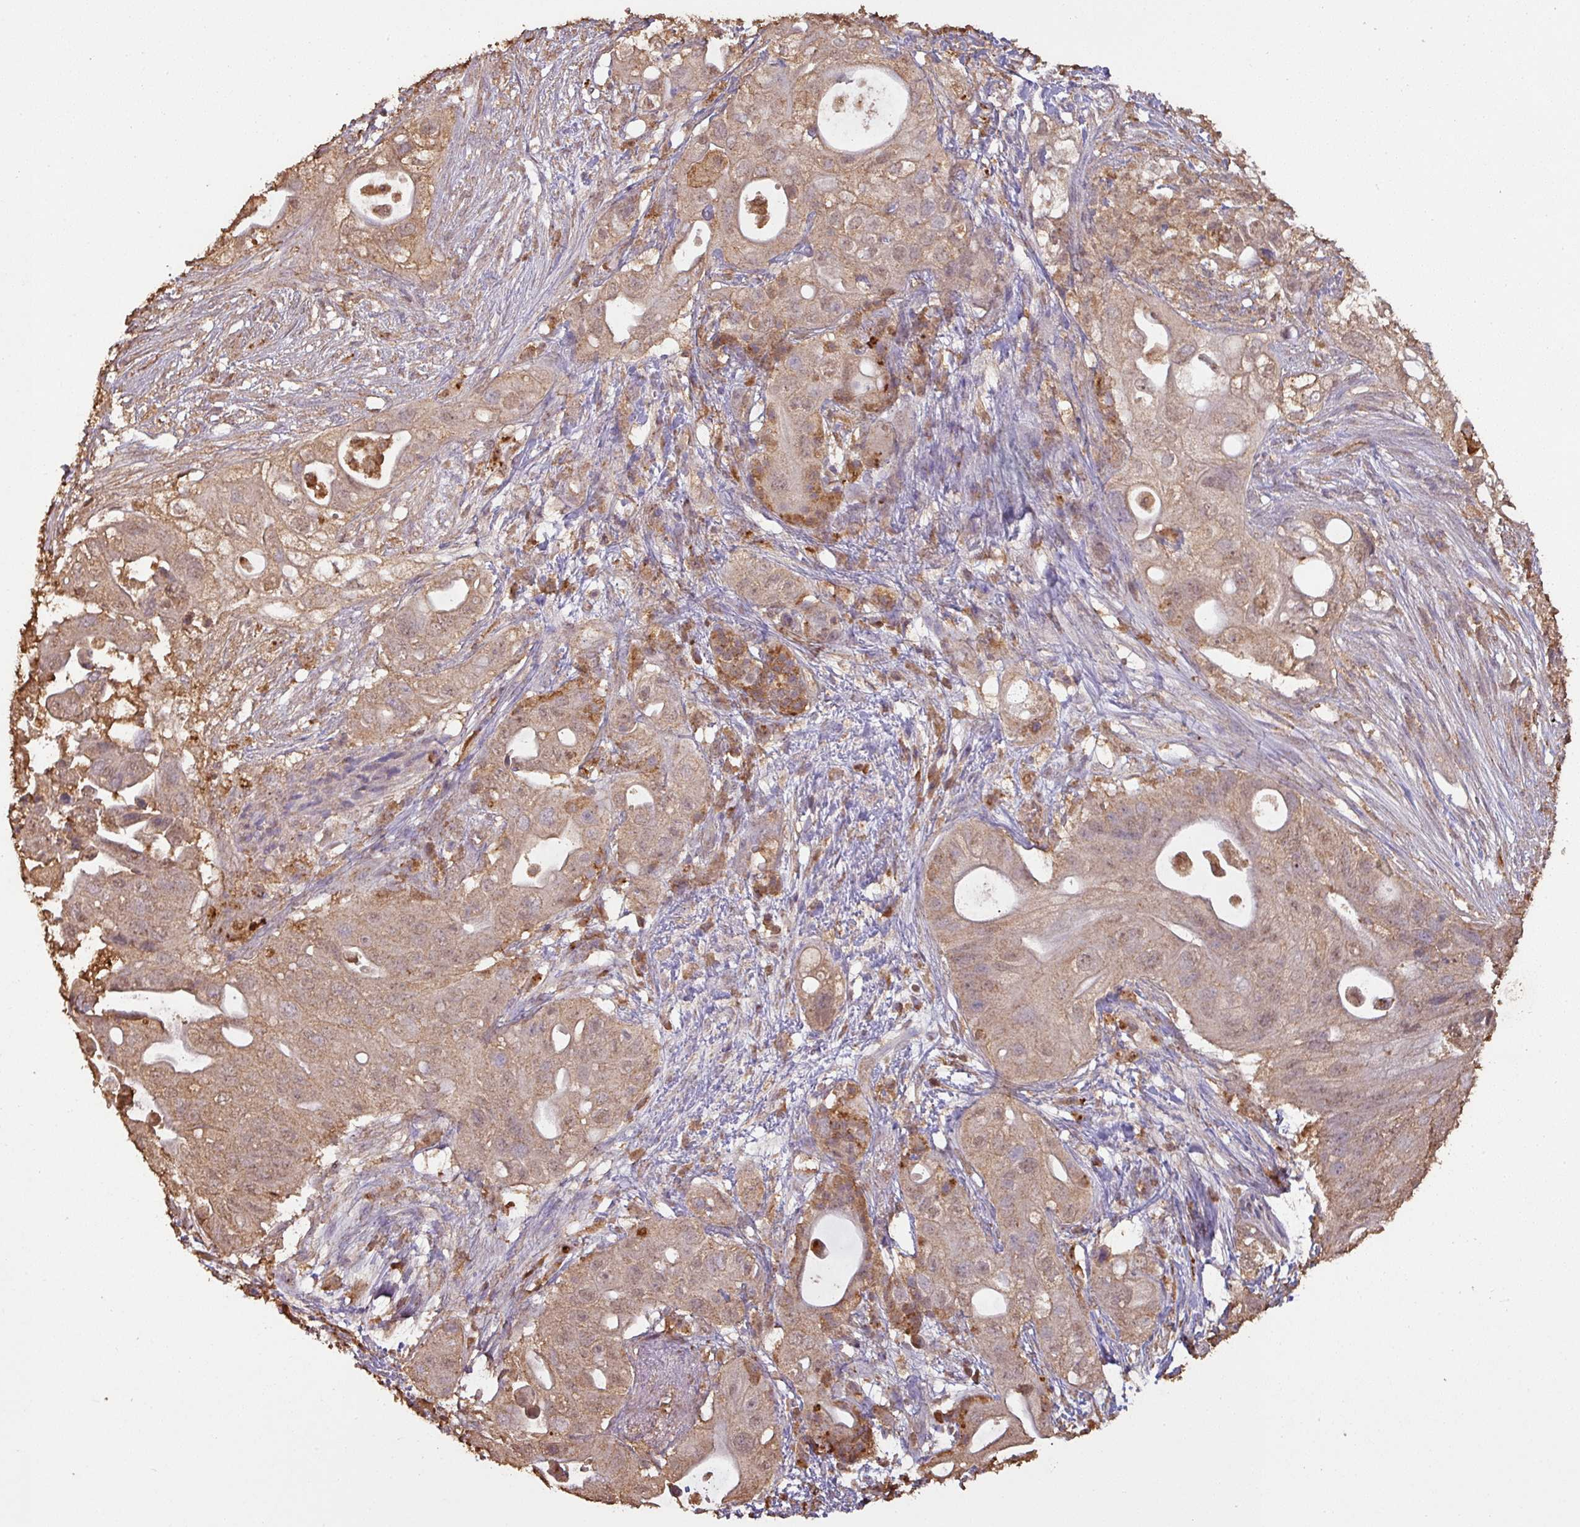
{"staining": {"intensity": "weak", "quantity": ">75%", "location": "cytoplasmic/membranous"}, "tissue": "pancreatic cancer", "cell_type": "Tumor cells", "image_type": "cancer", "snomed": [{"axis": "morphology", "description": "Adenocarcinoma, NOS"}, {"axis": "topography", "description": "Pancreas"}], "caption": "Weak cytoplasmic/membranous positivity for a protein is present in about >75% of tumor cells of pancreatic cancer using immunohistochemistry (IHC).", "gene": "ATAT1", "patient": {"sex": "female", "age": 72}}